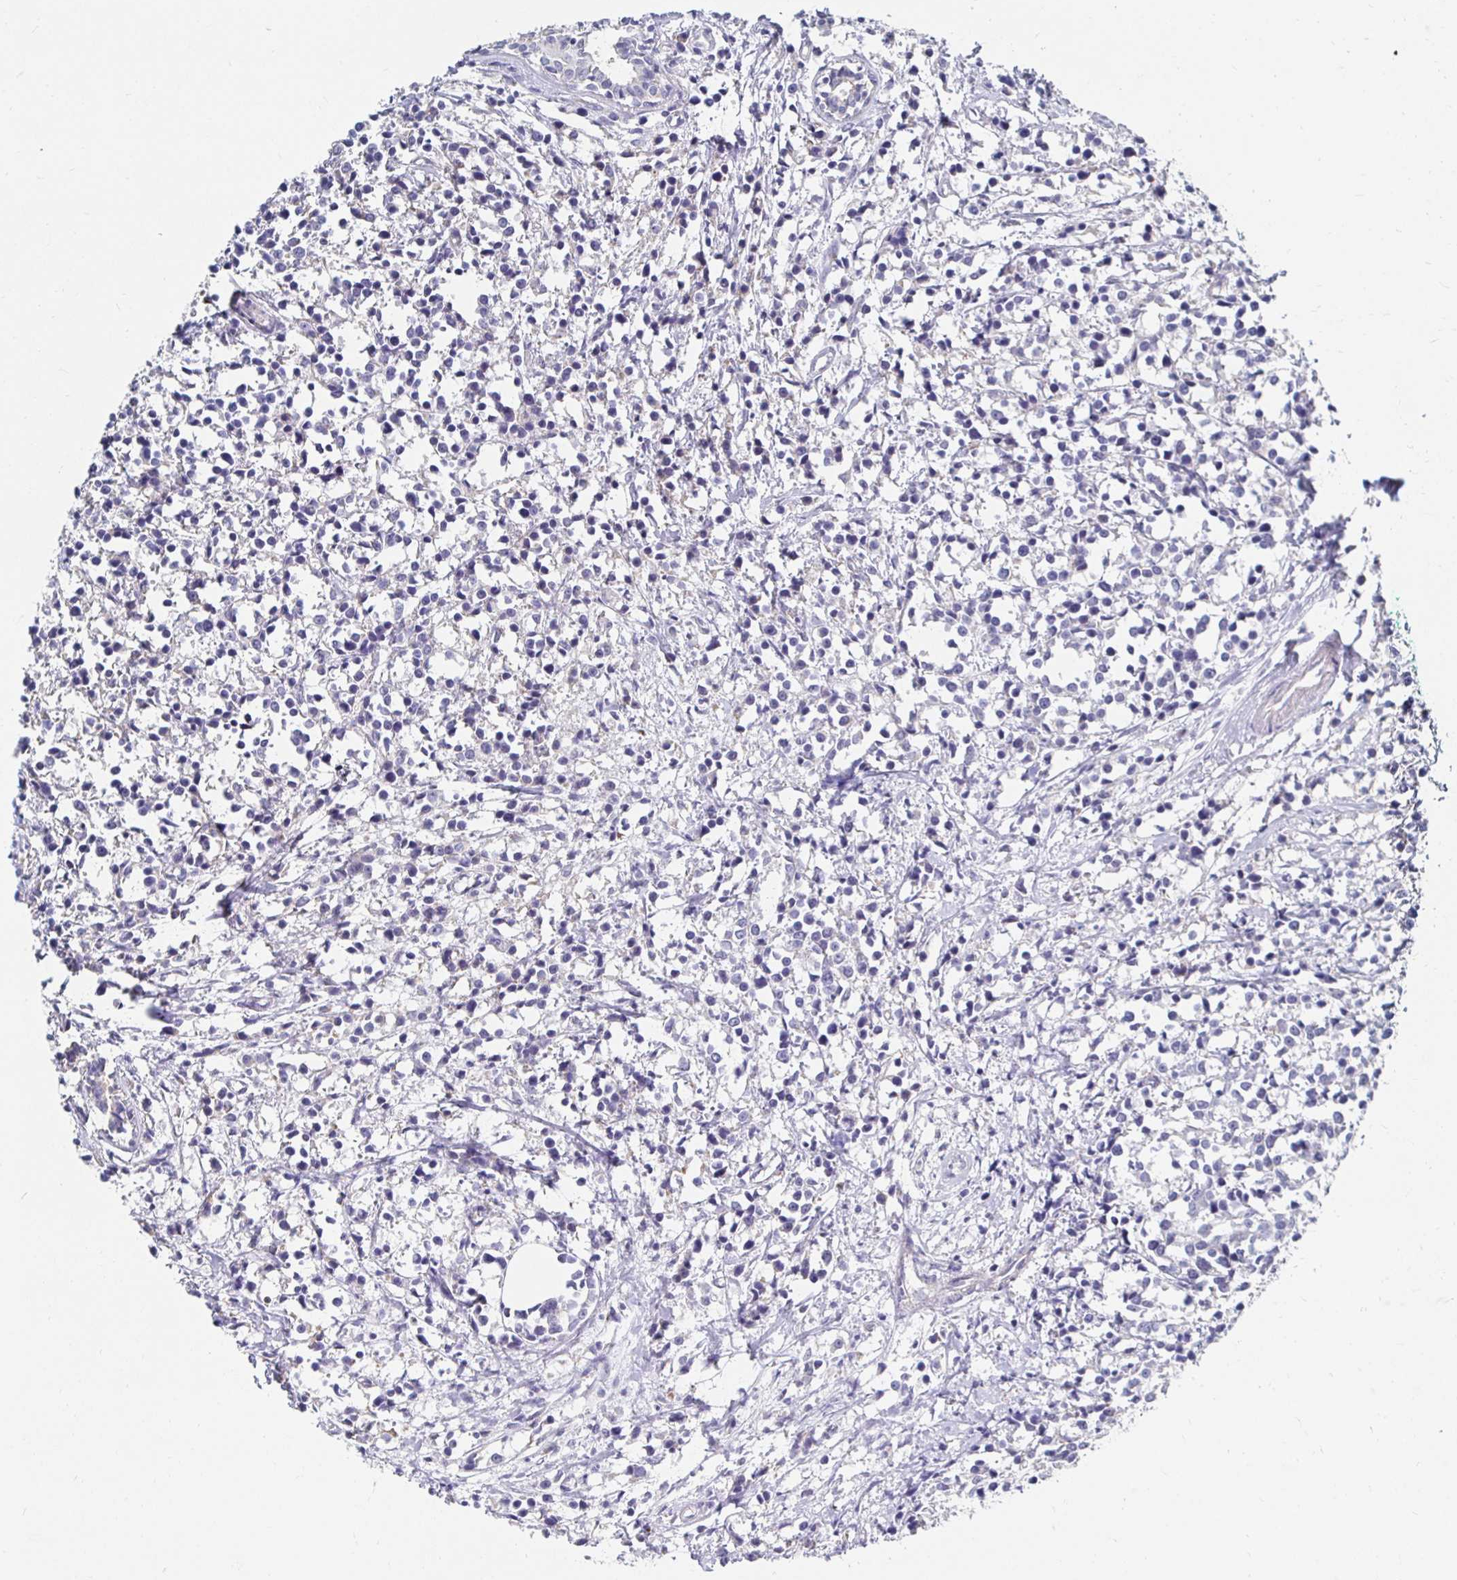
{"staining": {"intensity": "negative", "quantity": "none", "location": "none"}, "tissue": "breast cancer", "cell_type": "Tumor cells", "image_type": "cancer", "snomed": [{"axis": "morphology", "description": "Duct carcinoma"}, {"axis": "topography", "description": "Breast"}], "caption": "This is an immunohistochemistry micrograph of breast cancer. There is no expression in tumor cells.", "gene": "NOCT", "patient": {"sex": "female", "age": 80}}